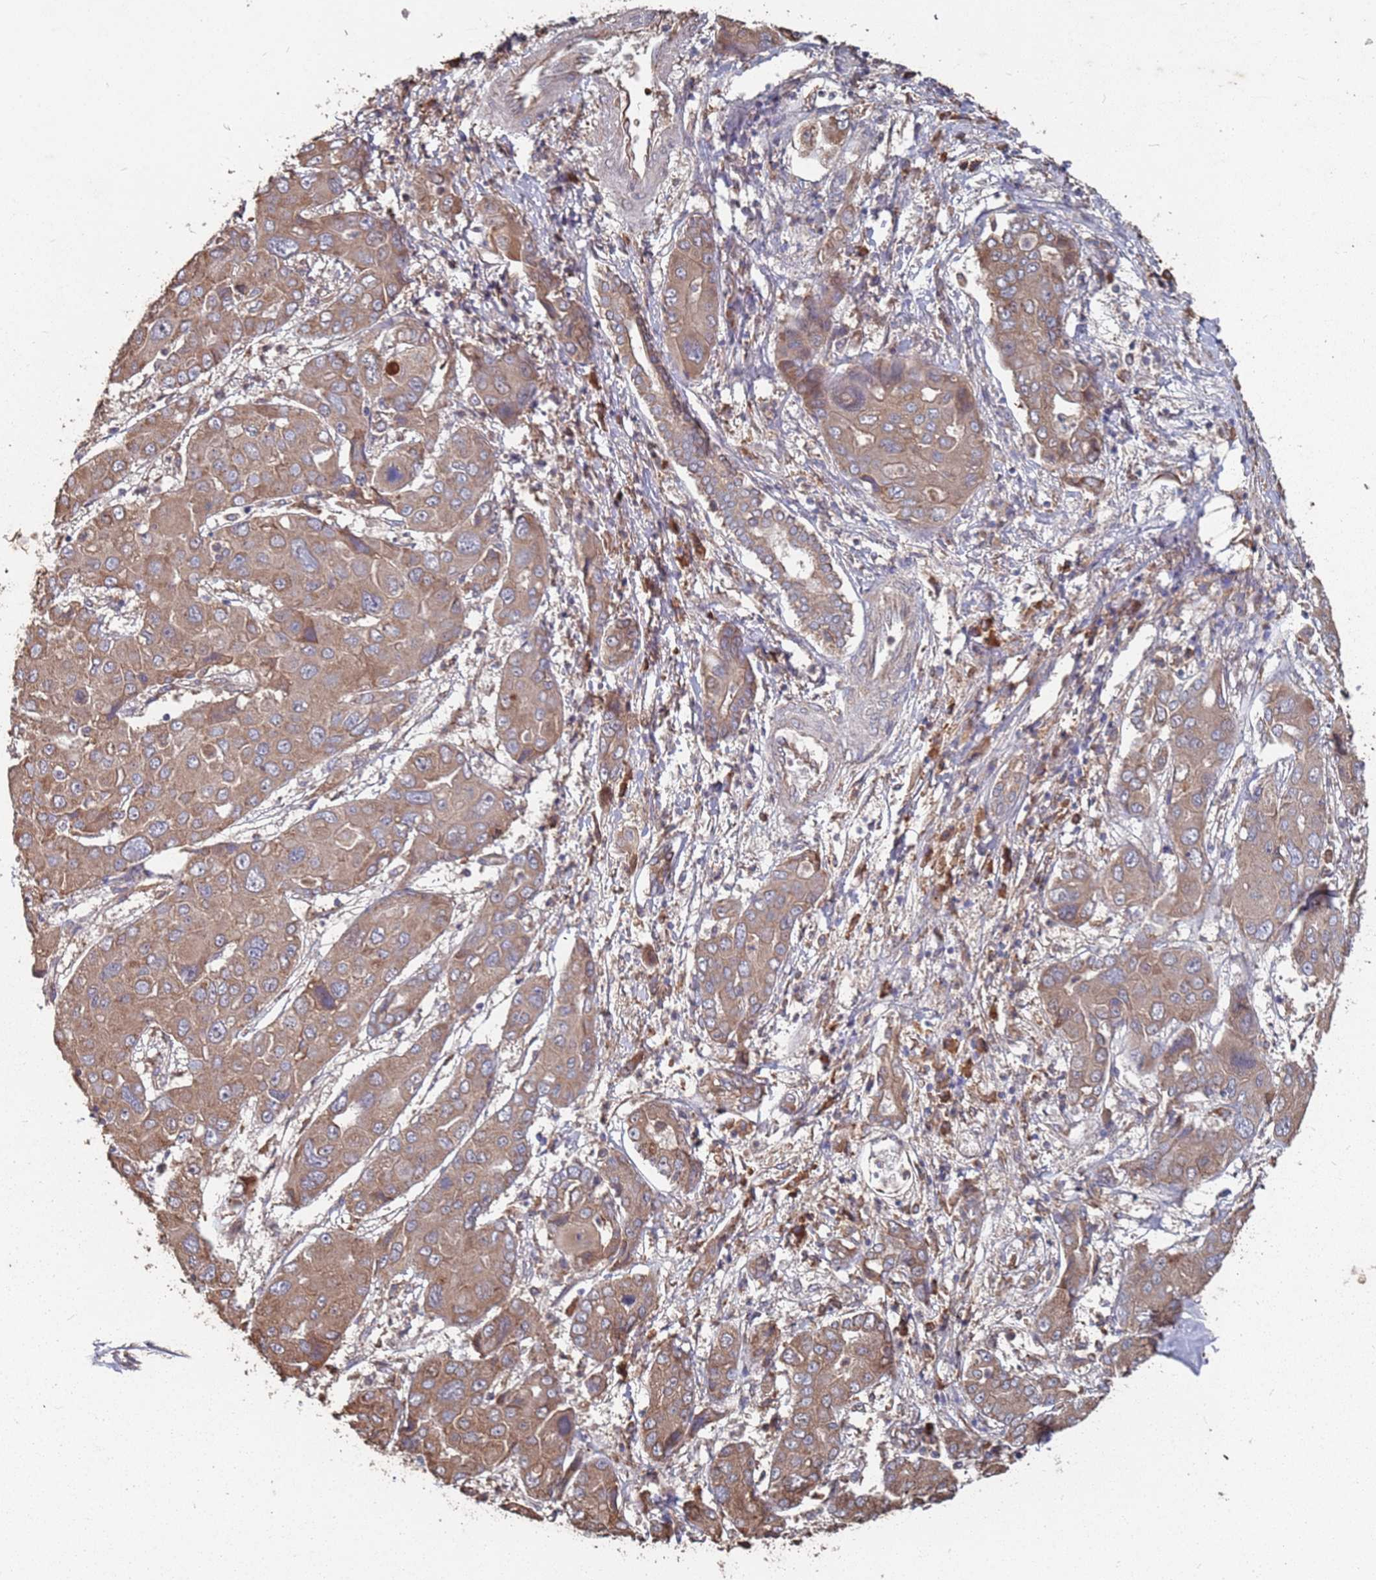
{"staining": {"intensity": "moderate", "quantity": ">75%", "location": "cytoplasmic/membranous"}, "tissue": "liver cancer", "cell_type": "Tumor cells", "image_type": "cancer", "snomed": [{"axis": "morphology", "description": "Cholangiocarcinoma"}, {"axis": "topography", "description": "Liver"}], "caption": "Liver cancer was stained to show a protein in brown. There is medium levels of moderate cytoplasmic/membranous positivity in approximately >75% of tumor cells.", "gene": "ATG5", "patient": {"sex": "male", "age": 67}}